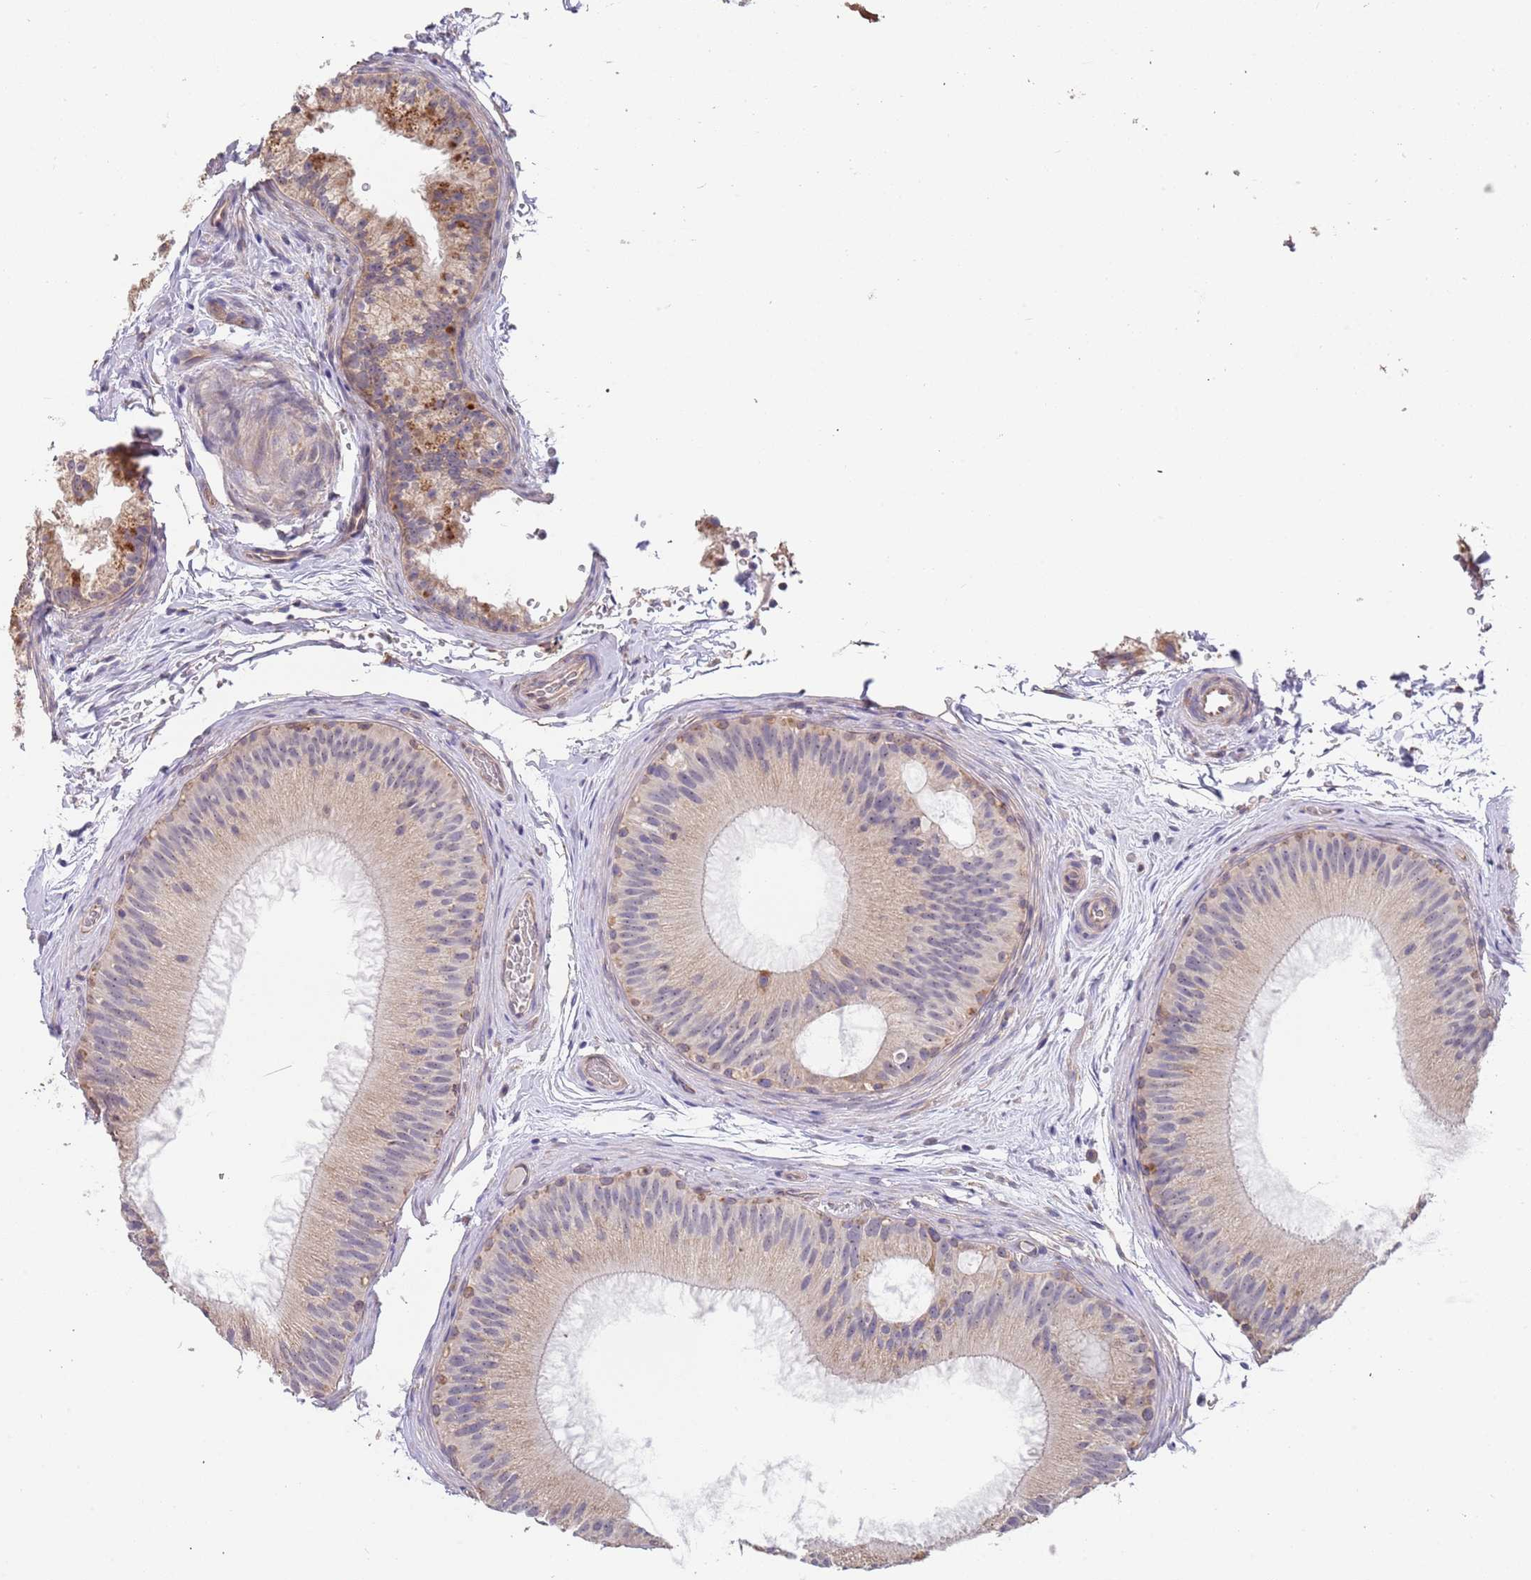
{"staining": {"intensity": "moderate", "quantity": "<25%", "location": "cytoplasmic/membranous"}, "tissue": "epididymis", "cell_type": "Glandular cells", "image_type": "normal", "snomed": [{"axis": "morphology", "description": "Normal tissue, NOS"}, {"axis": "topography", "description": "Epididymis"}], "caption": "Normal epididymis demonstrates moderate cytoplasmic/membranous expression in about <25% of glandular cells, visualized by immunohistochemistry. (DAB = brown stain, brightfield microscopy at high magnification).", "gene": "TMEM64", "patient": {"sex": "male", "age": 45}}